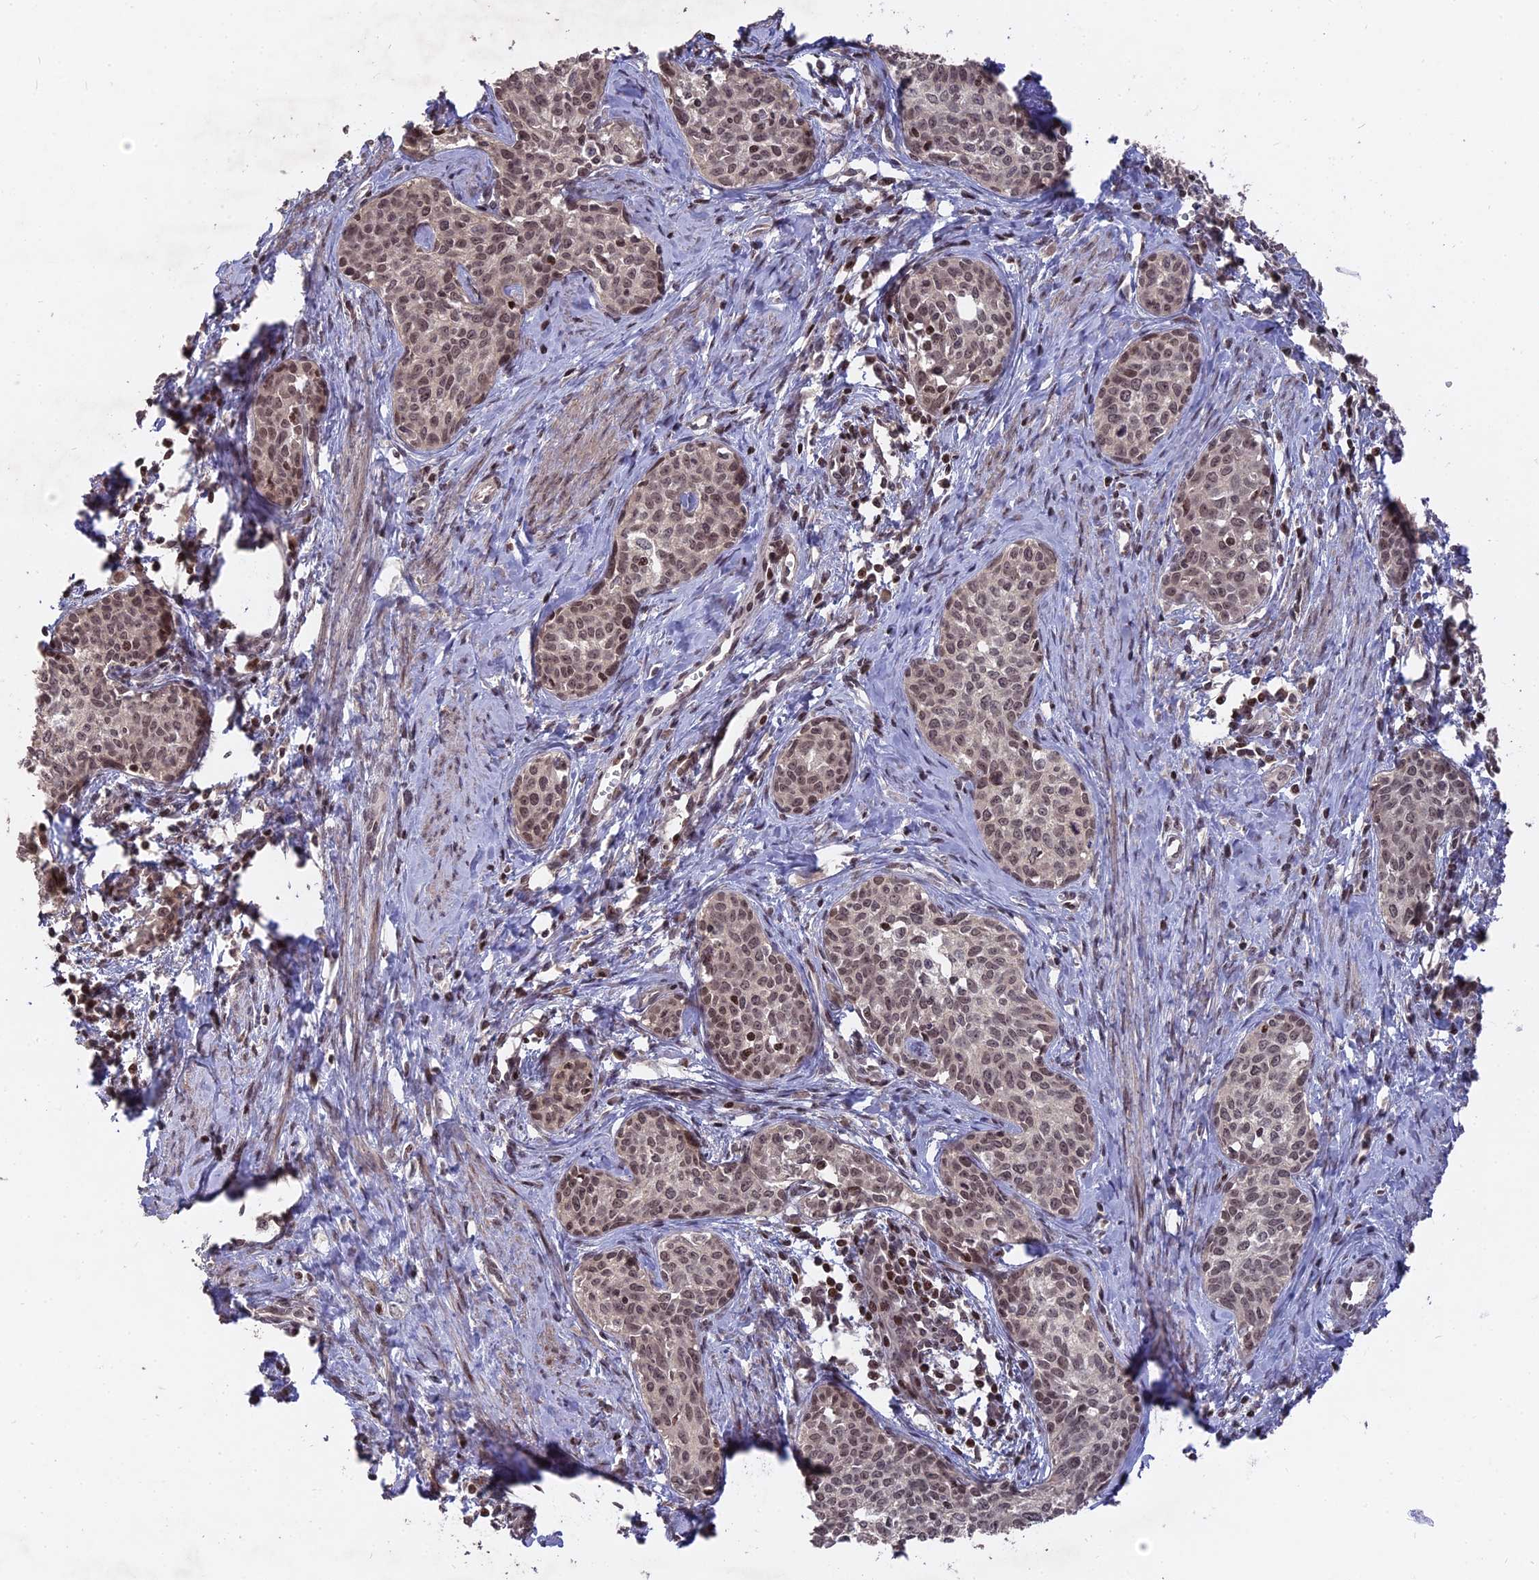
{"staining": {"intensity": "weak", "quantity": ">75%", "location": "nuclear"}, "tissue": "cervical cancer", "cell_type": "Tumor cells", "image_type": "cancer", "snomed": [{"axis": "morphology", "description": "Squamous cell carcinoma, NOS"}, {"axis": "topography", "description": "Cervix"}], "caption": "Cervical squamous cell carcinoma stained with a protein marker shows weak staining in tumor cells.", "gene": "NR1H3", "patient": {"sex": "female", "age": 52}}